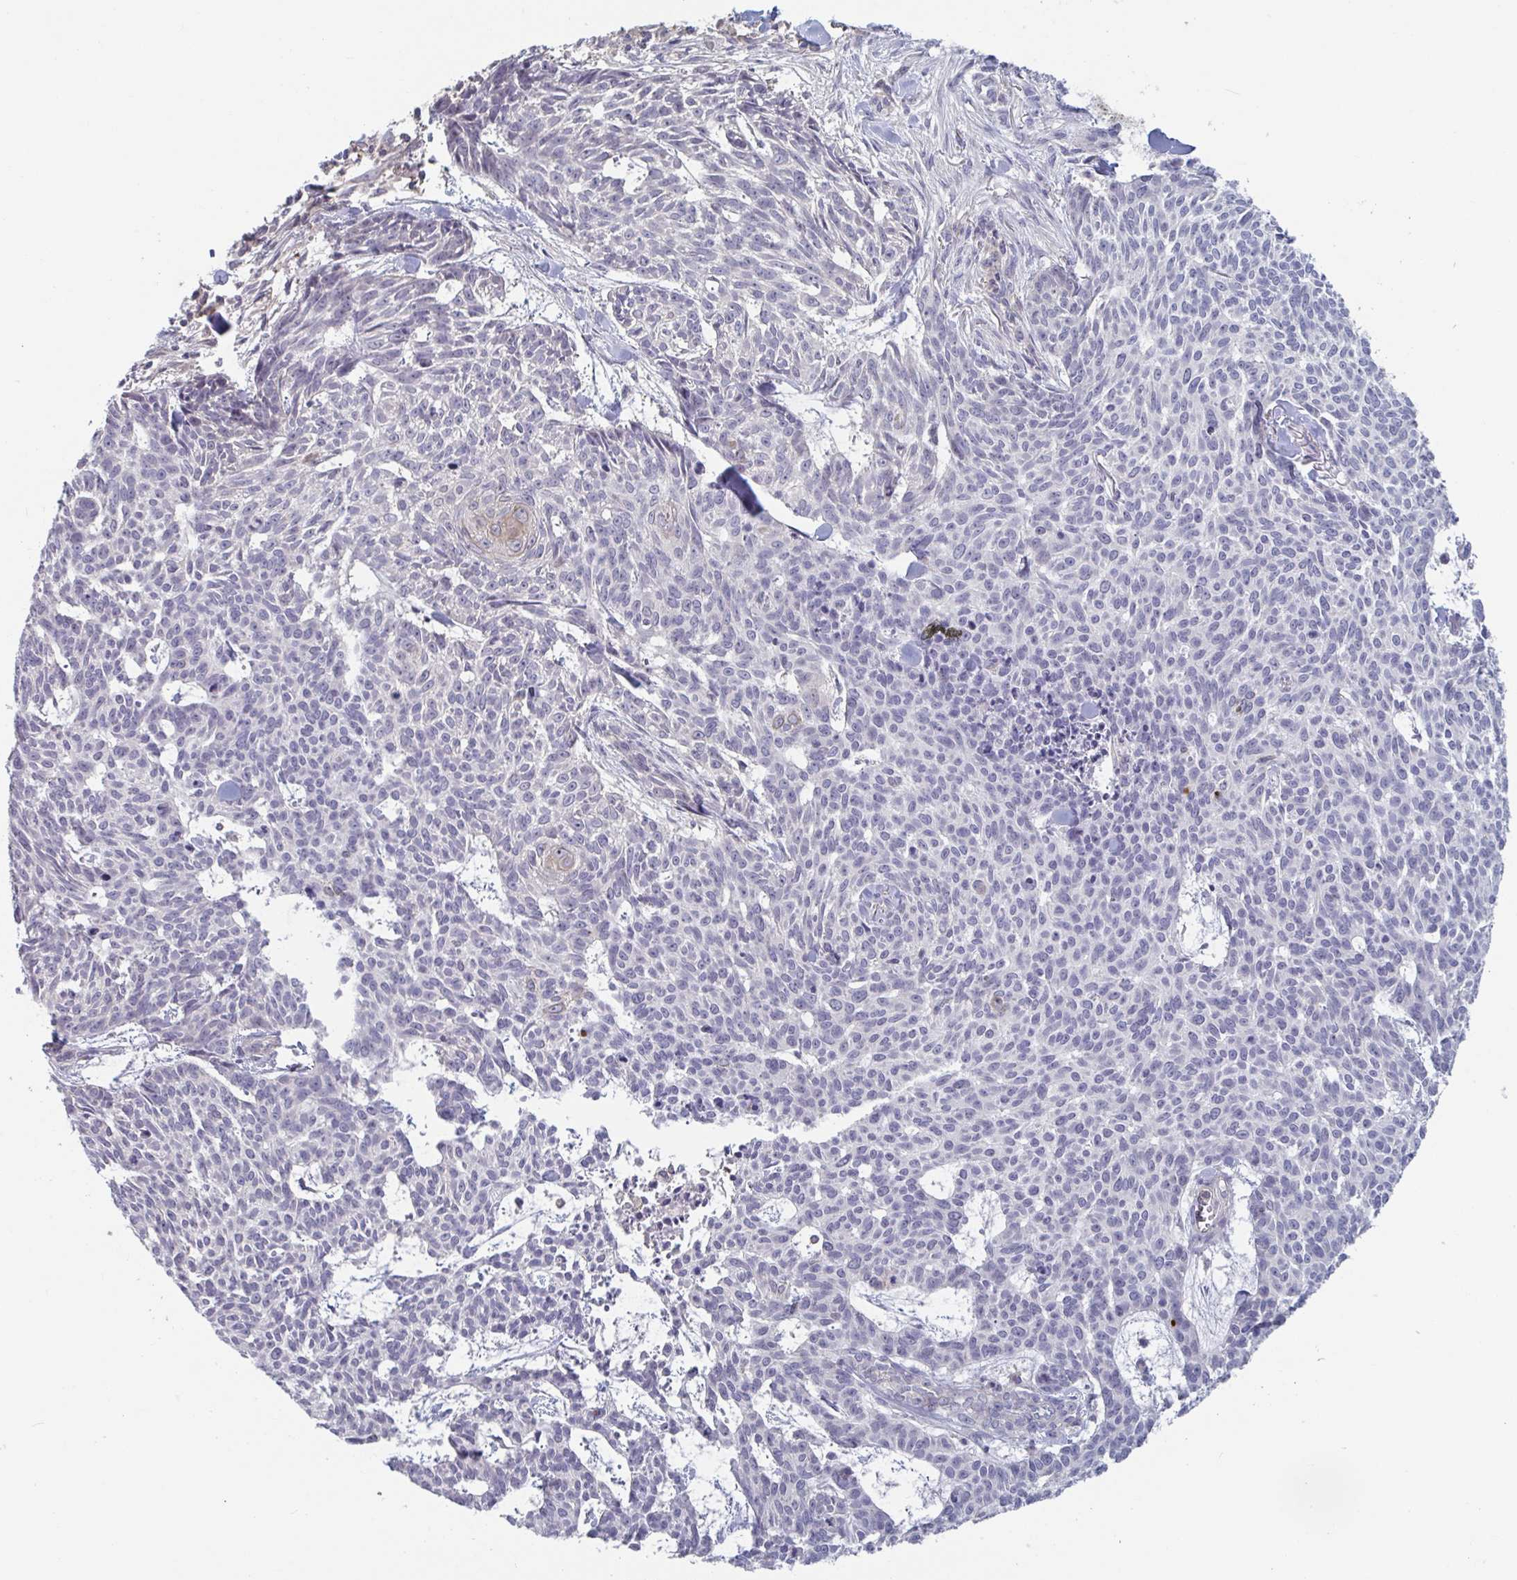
{"staining": {"intensity": "negative", "quantity": "none", "location": "none"}, "tissue": "skin cancer", "cell_type": "Tumor cells", "image_type": "cancer", "snomed": [{"axis": "morphology", "description": "Basal cell carcinoma"}, {"axis": "topography", "description": "Skin"}], "caption": "Photomicrograph shows no protein positivity in tumor cells of basal cell carcinoma (skin) tissue.", "gene": "STK26", "patient": {"sex": "female", "age": 93}}